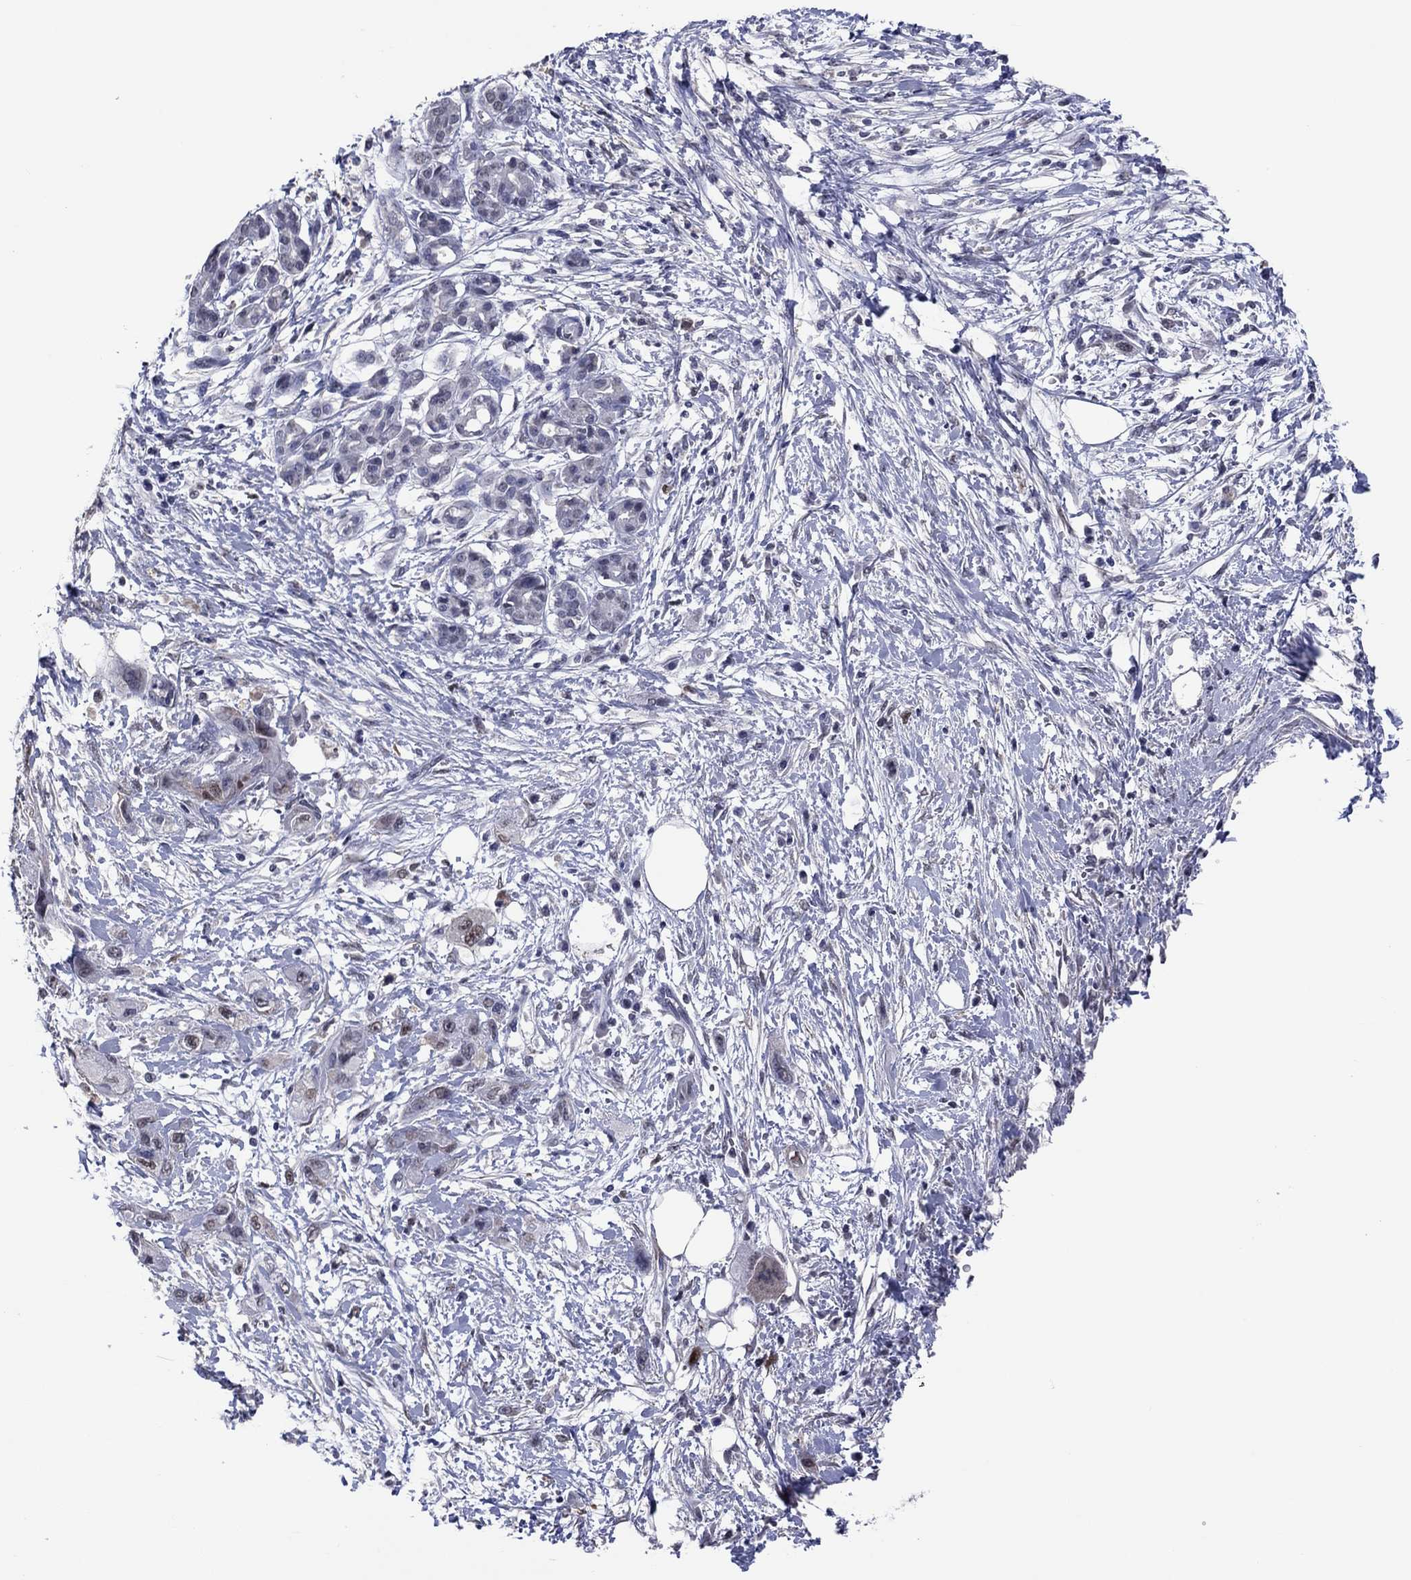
{"staining": {"intensity": "negative", "quantity": "none", "location": "none"}, "tissue": "pancreatic cancer", "cell_type": "Tumor cells", "image_type": "cancer", "snomed": [{"axis": "morphology", "description": "Adenocarcinoma, NOS"}, {"axis": "topography", "description": "Pancreas"}], "caption": "Immunohistochemical staining of pancreatic cancer displays no significant staining in tumor cells.", "gene": "TYMS", "patient": {"sex": "male", "age": 72}}